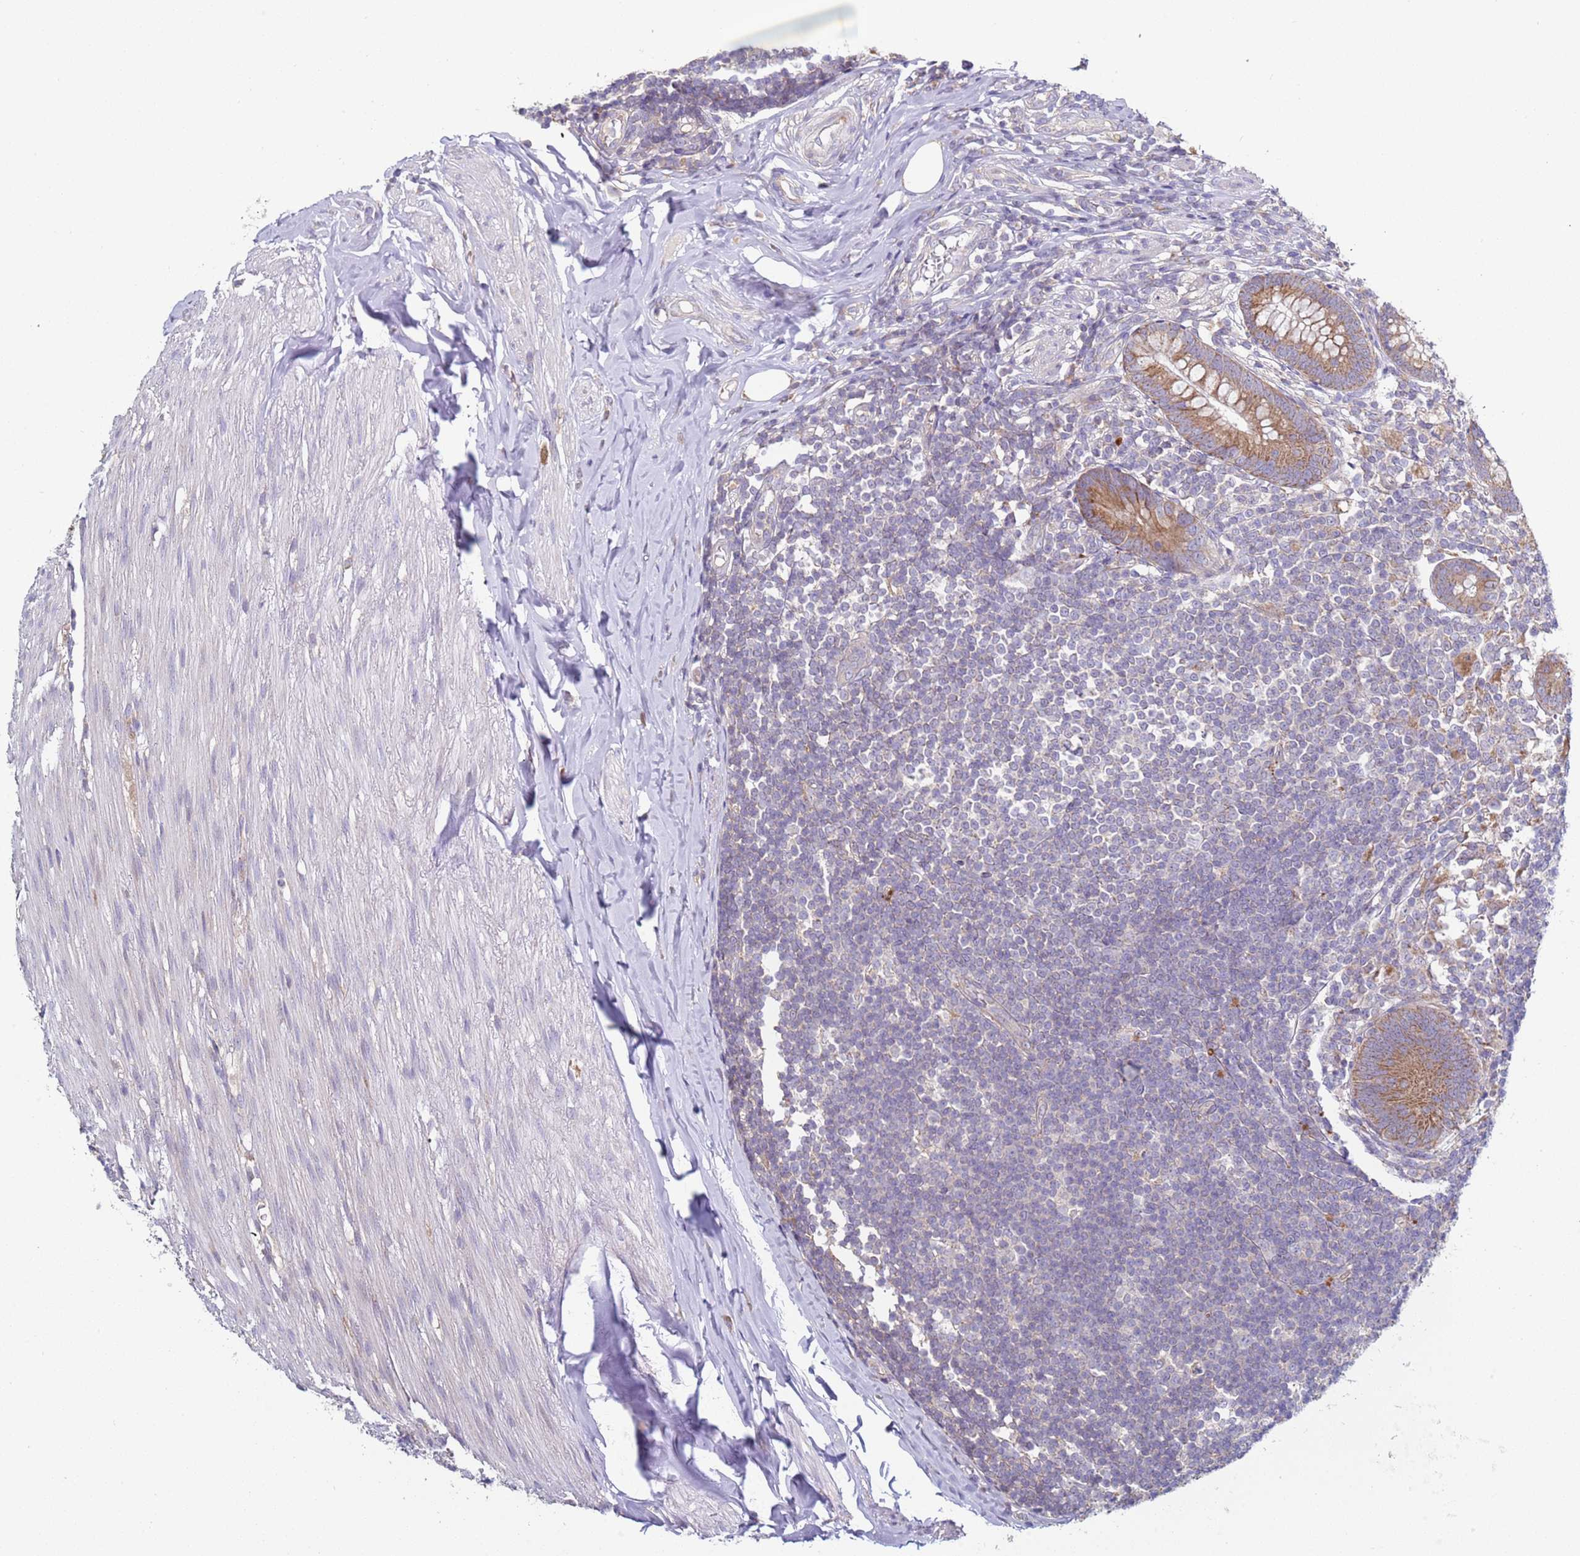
{"staining": {"intensity": "moderate", "quantity": ">75%", "location": "cytoplasmic/membranous"}, "tissue": "appendix", "cell_type": "Glandular cells", "image_type": "normal", "snomed": [{"axis": "morphology", "description": "Normal tissue, NOS"}, {"axis": "topography", "description": "Appendix"}], "caption": "Protein expression analysis of benign appendix shows moderate cytoplasmic/membranous staining in approximately >75% of glandular cells.", "gene": "DIP2B", "patient": {"sex": "female", "age": 62}}